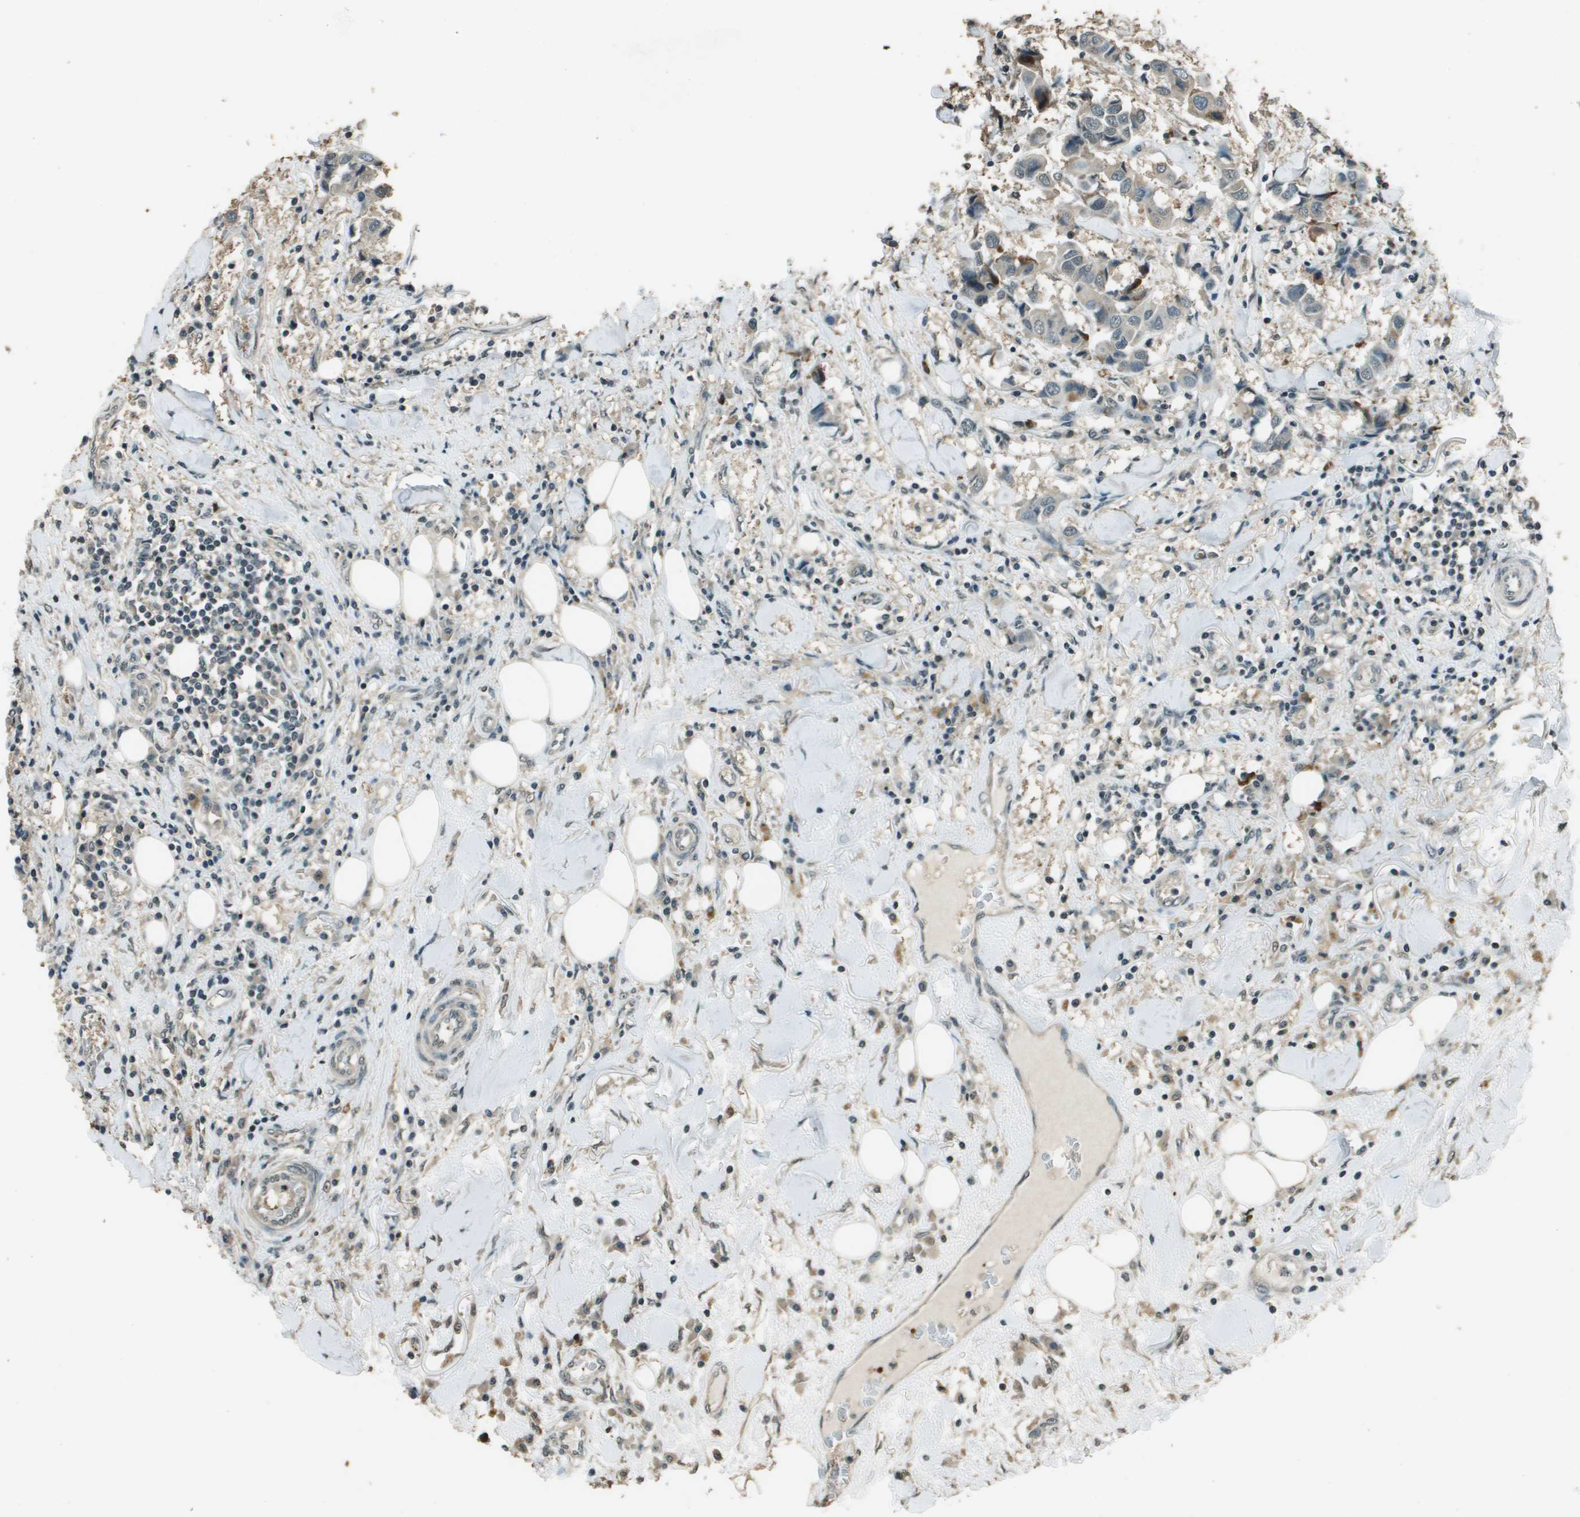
{"staining": {"intensity": "weak", "quantity": ">75%", "location": "cytoplasmic/membranous"}, "tissue": "breast cancer", "cell_type": "Tumor cells", "image_type": "cancer", "snomed": [{"axis": "morphology", "description": "Duct carcinoma"}, {"axis": "topography", "description": "Breast"}], "caption": "Intraductal carcinoma (breast) stained for a protein reveals weak cytoplasmic/membranous positivity in tumor cells. (DAB IHC, brown staining for protein, blue staining for nuclei).", "gene": "SDC3", "patient": {"sex": "female", "age": 80}}